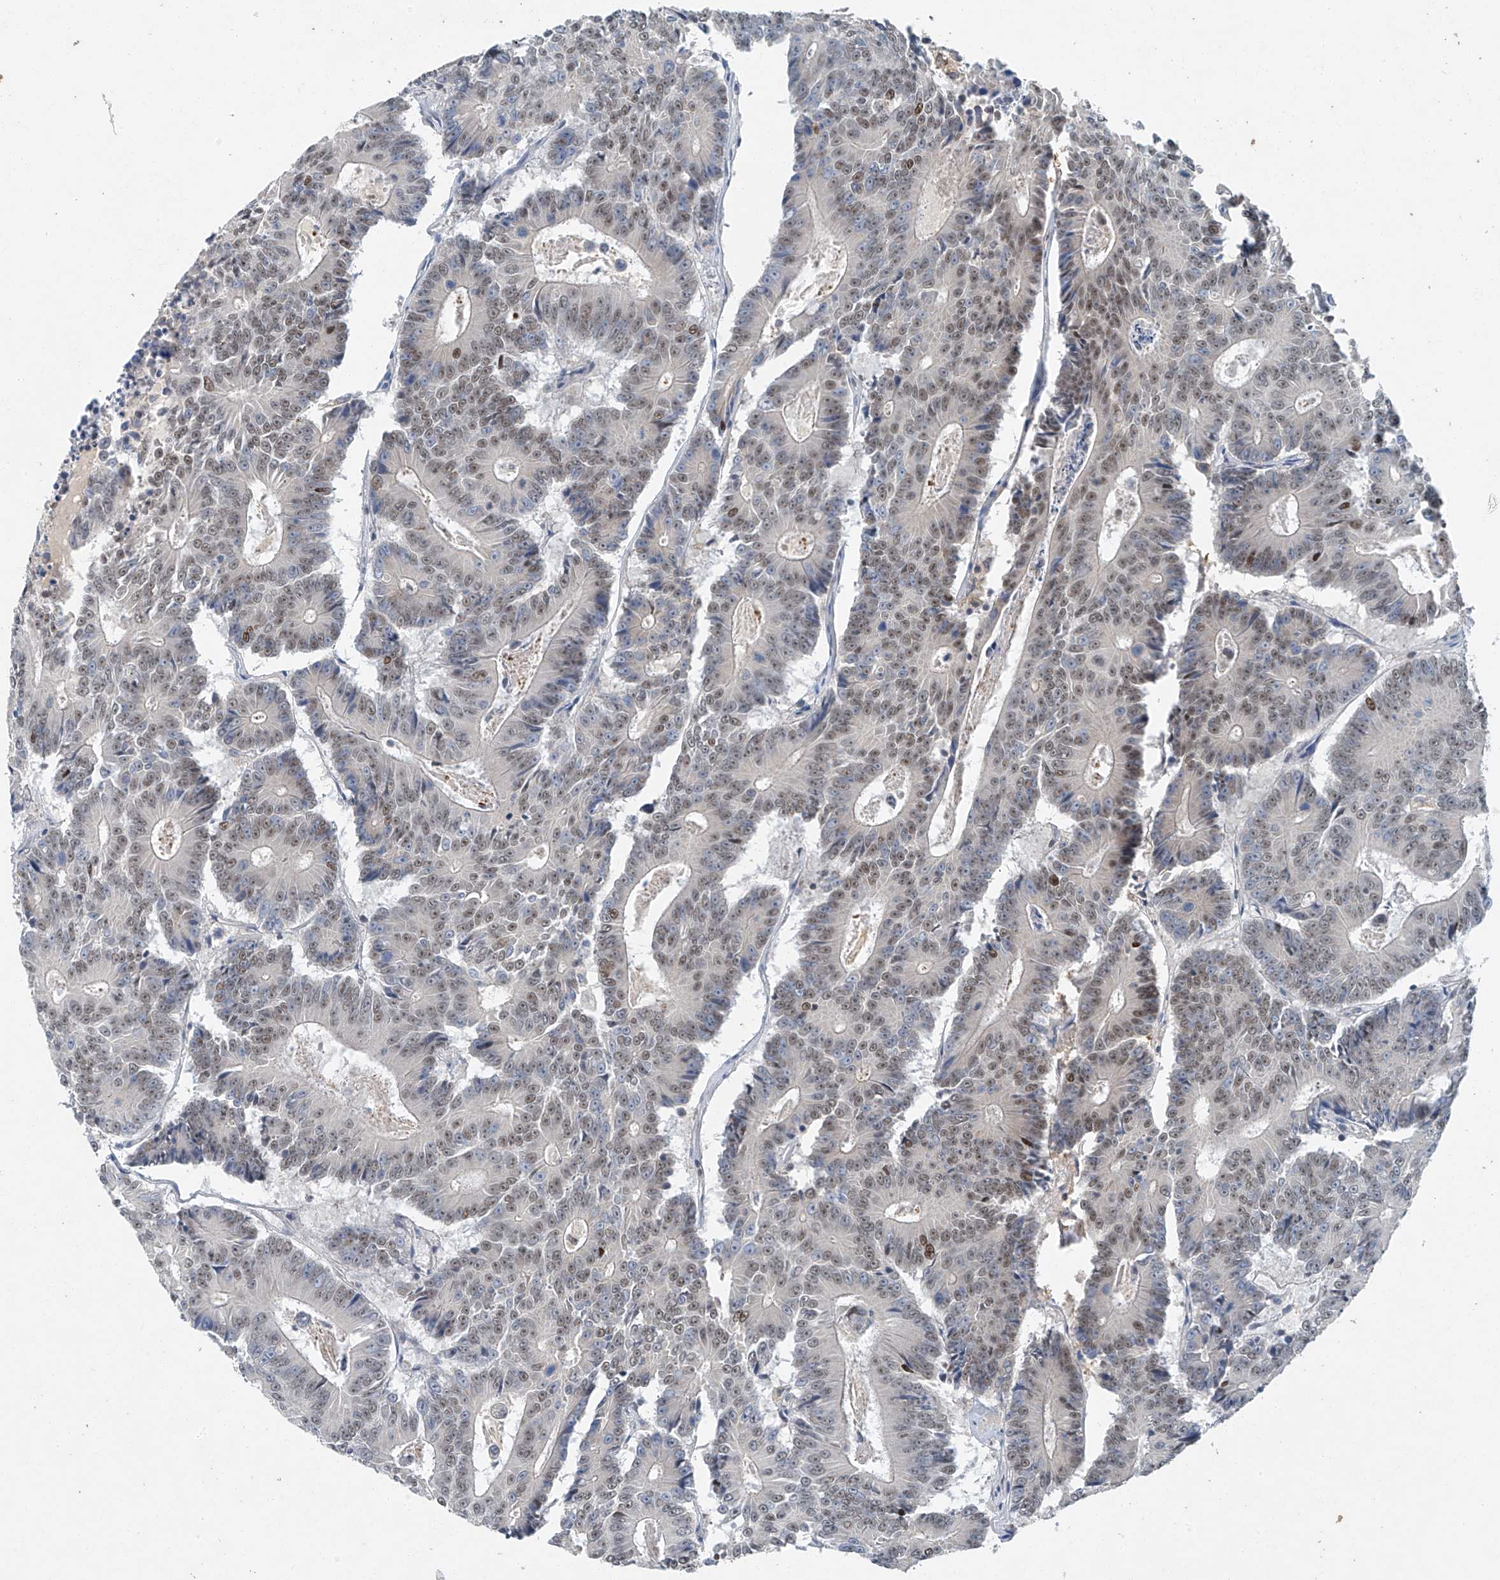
{"staining": {"intensity": "weak", "quantity": "25%-75%", "location": "nuclear"}, "tissue": "colorectal cancer", "cell_type": "Tumor cells", "image_type": "cancer", "snomed": [{"axis": "morphology", "description": "Adenocarcinoma, NOS"}, {"axis": "topography", "description": "Colon"}], "caption": "Immunohistochemistry image of neoplastic tissue: colorectal cancer stained using IHC exhibits low levels of weak protein expression localized specifically in the nuclear of tumor cells, appearing as a nuclear brown color.", "gene": "TAF8", "patient": {"sex": "male", "age": 83}}